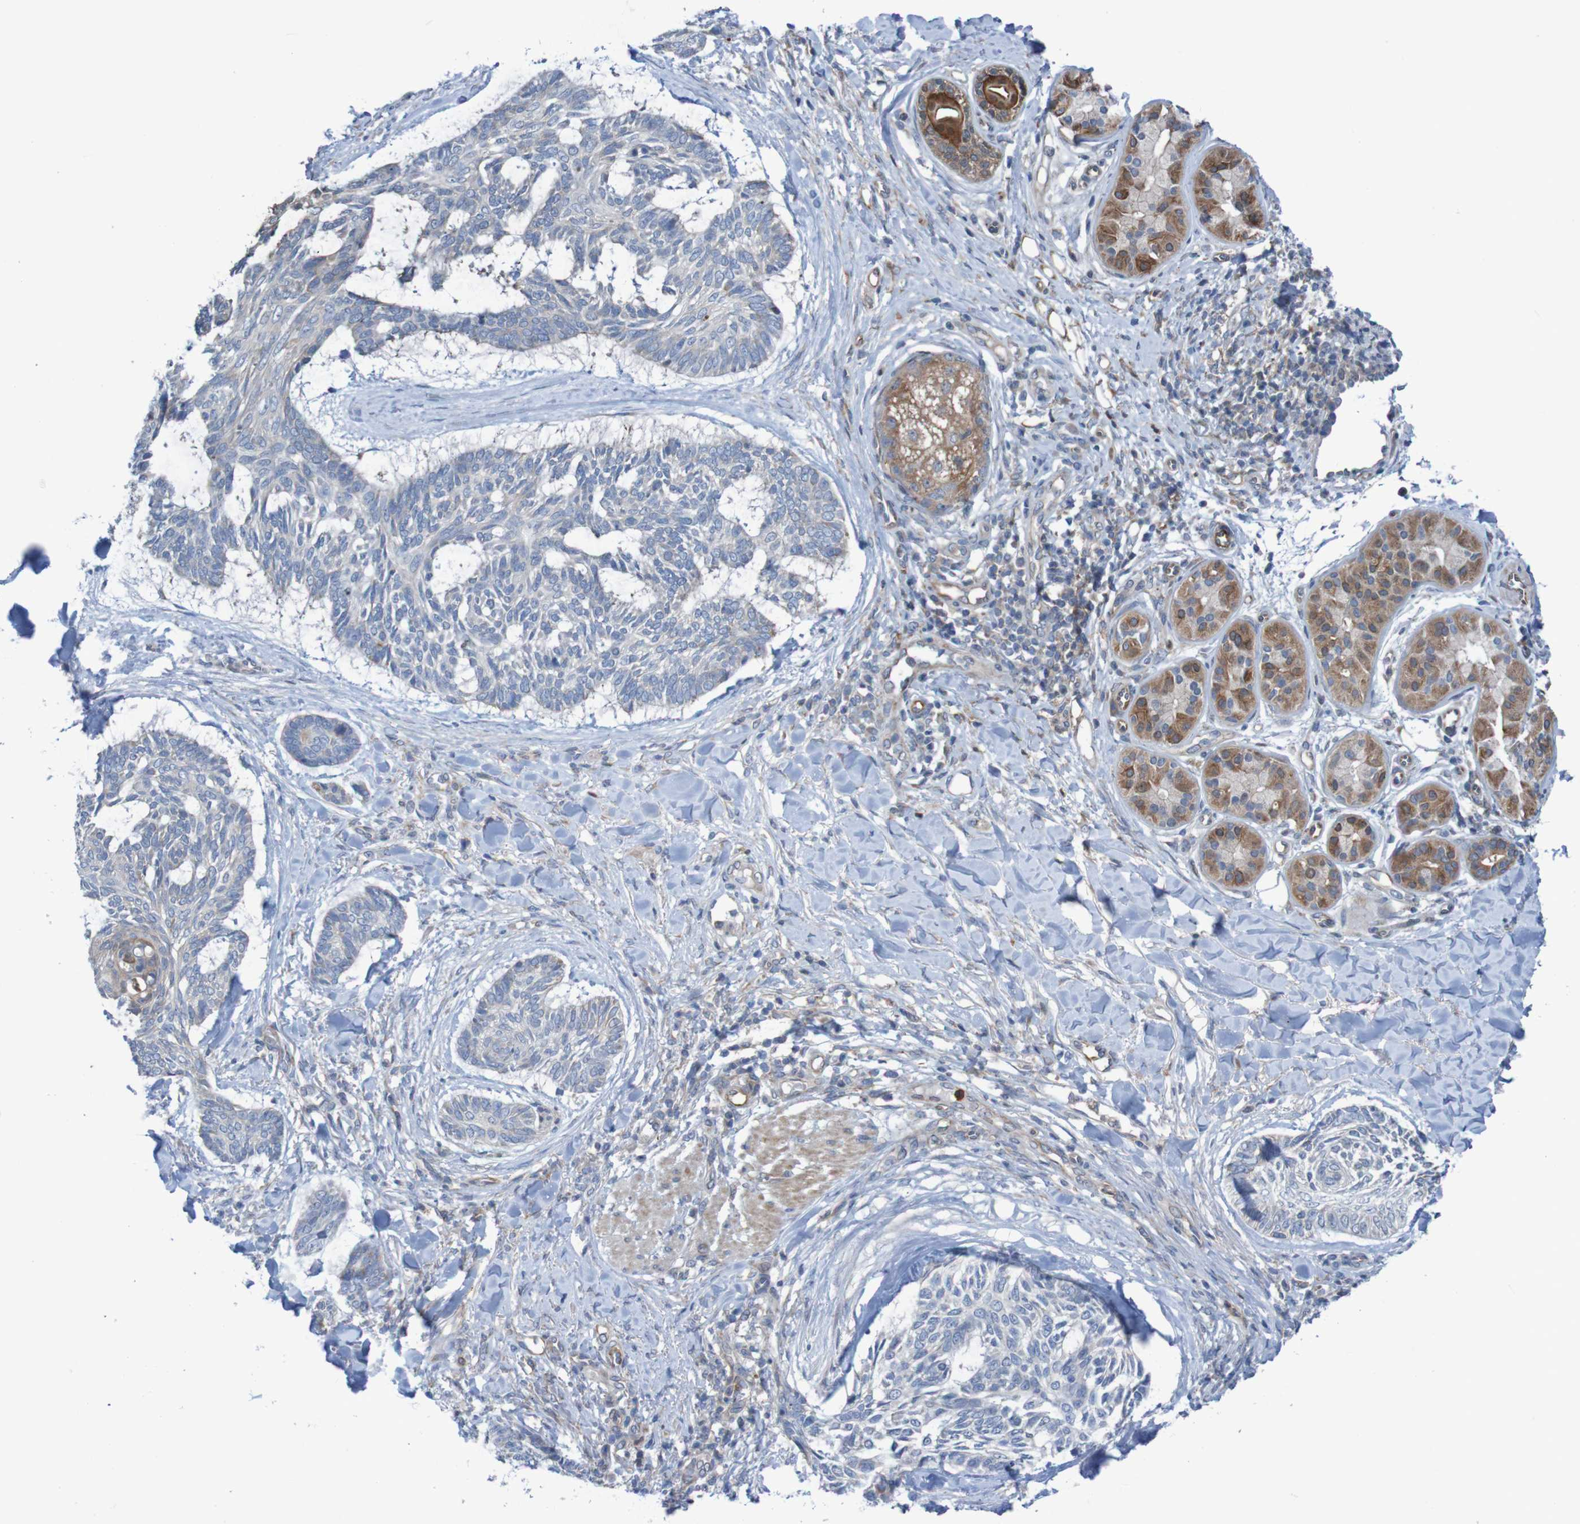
{"staining": {"intensity": "weak", "quantity": "<25%", "location": "cytoplasmic/membranous"}, "tissue": "skin cancer", "cell_type": "Tumor cells", "image_type": "cancer", "snomed": [{"axis": "morphology", "description": "Basal cell carcinoma"}, {"axis": "topography", "description": "Skin"}], "caption": "IHC photomicrograph of skin cancer stained for a protein (brown), which reveals no staining in tumor cells.", "gene": "ANGPT4", "patient": {"sex": "male", "age": 43}}